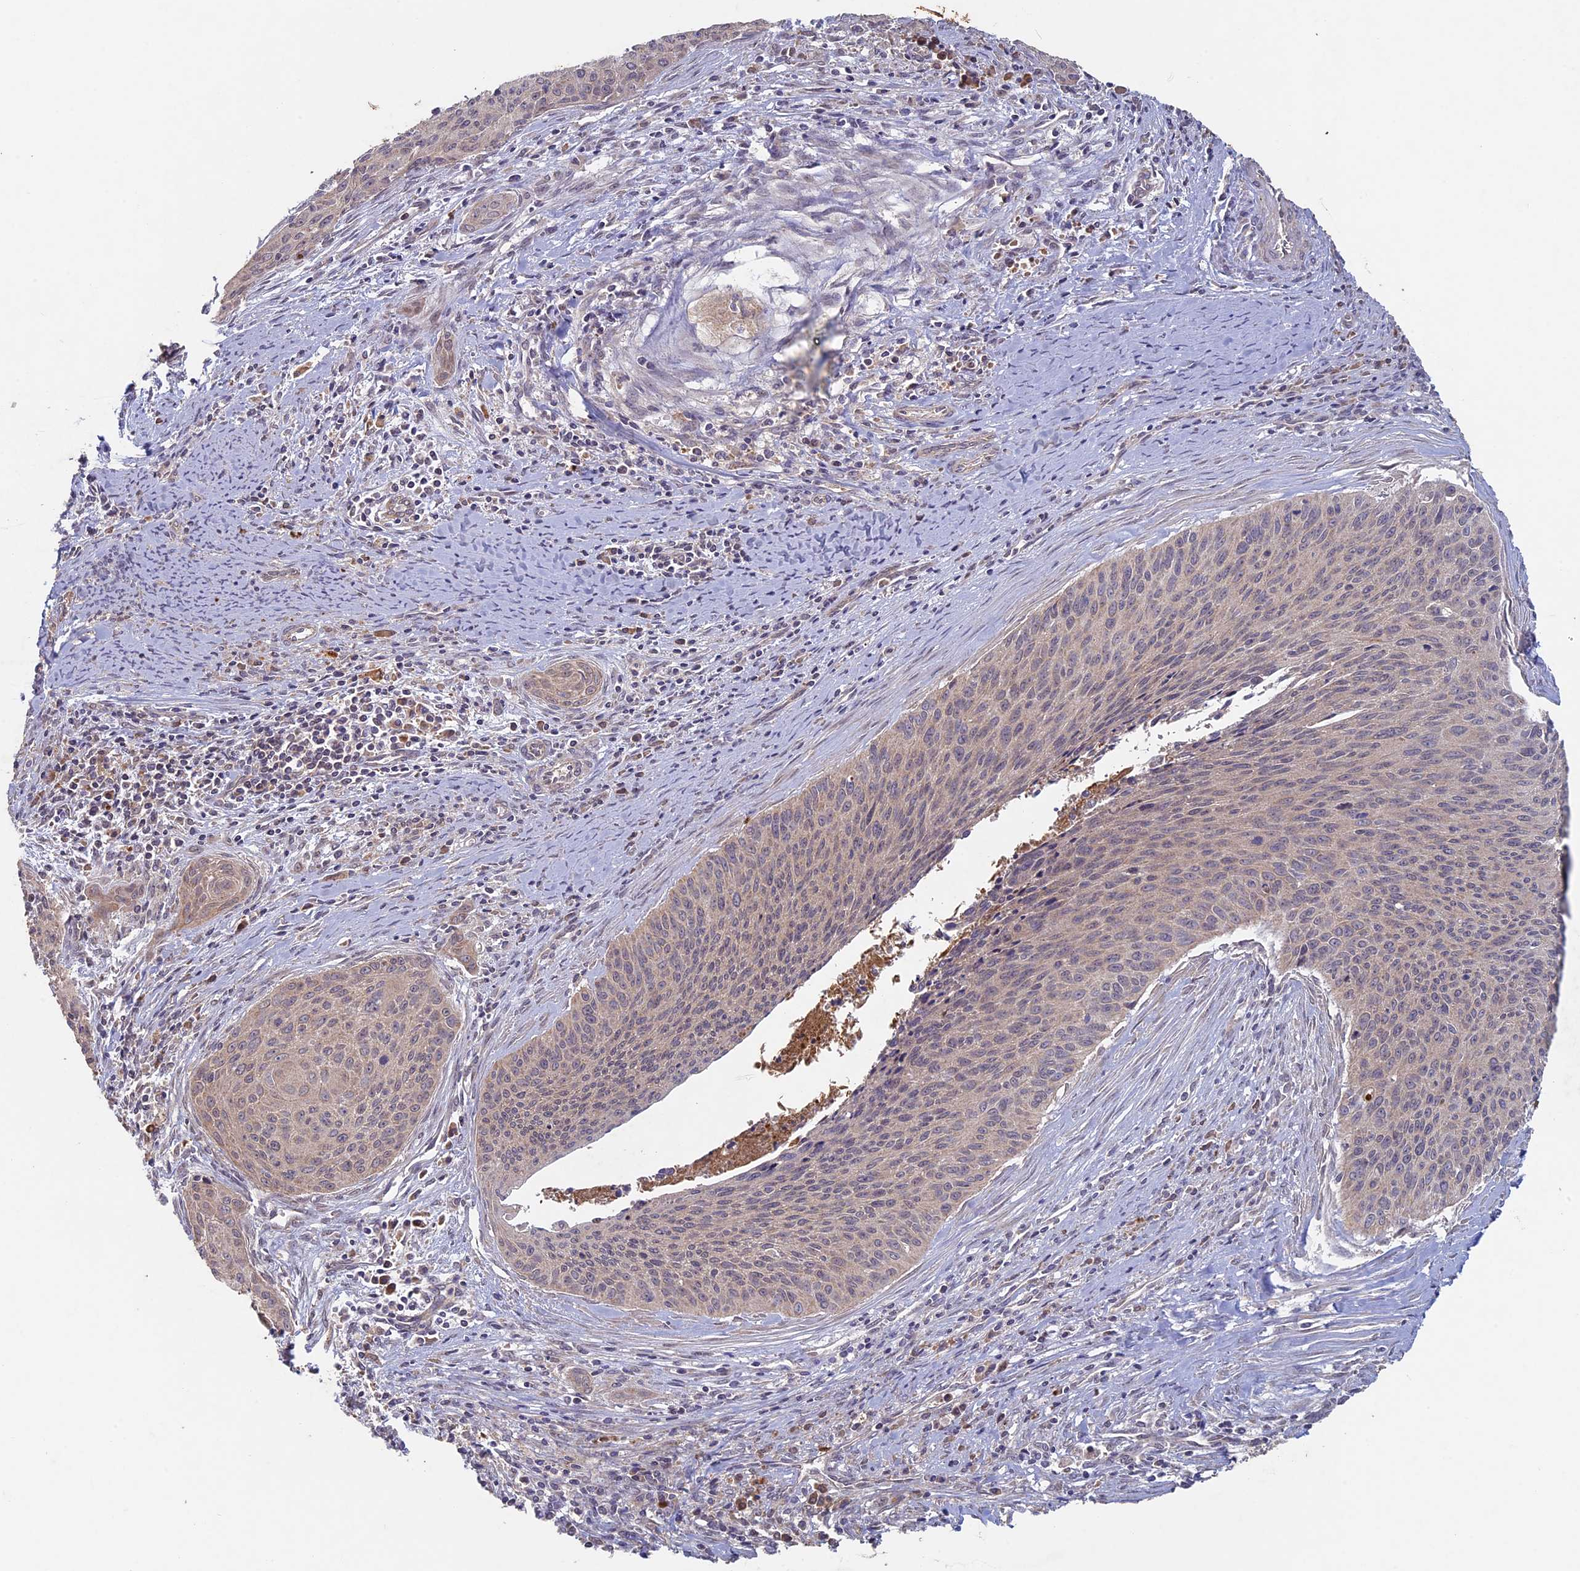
{"staining": {"intensity": "weak", "quantity": "25%-75%", "location": "cytoplasmic/membranous"}, "tissue": "cervical cancer", "cell_type": "Tumor cells", "image_type": "cancer", "snomed": [{"axis": "morphology", "description": "Squamous cell carcinoma, NOS"}, {"axis": "topography", "description": "Cervix"}], "caption": "DAB (3,3'-diaminobenzidine) immunohistochemical staining of cervical squamous cell carcinoma demonstrates weak cytoplasmic/membranous protein positivity in approximately 25%-75% of tumor cells. (Stains: DAB (3,3'-diaminobenzidine) in brown, nuclei in blue, Microscopy: brightfield microscopy at high magnification).", "gene": "RCCD1", "patient": {"sex": "female", "age": 55}}